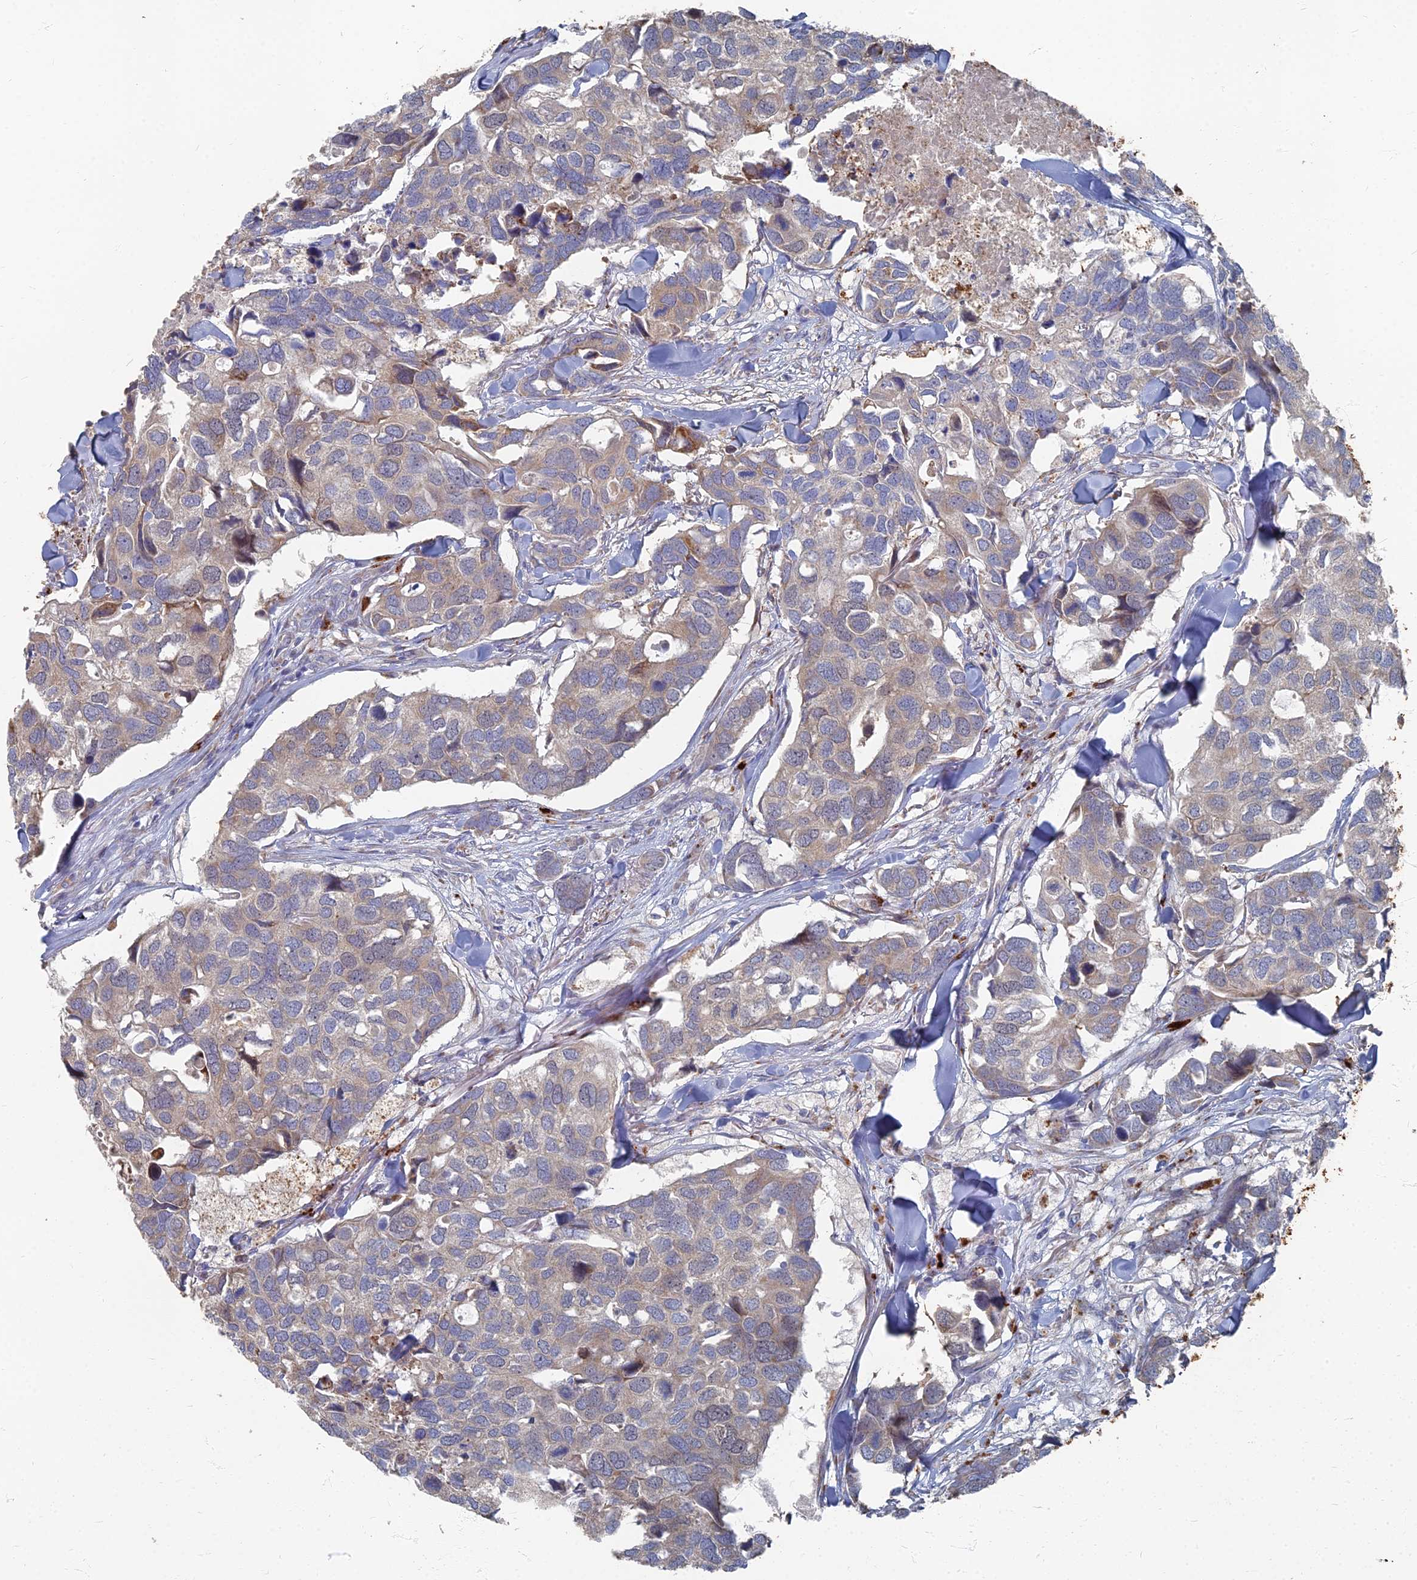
{"staining": {"intensity": "weak", "quantity": "25%-75%", "location": "cytoplasmic/membranous"}, "tissue": "breast cancer", "cell_type": "Tumor cells", "image_type": "cancer", "snomed": [{"axis": "morphology", "description": "Duct carcinoma"}, {"axis": "topography", "description": "Breast"}], "caption": "Breast cancer (intraductal carcinoma) stained for a protein (brown) demonstrates weak cytoplasmic/membranous positive expression in about 25%-75% of tumor cells.", "gene": "TMEM128", "patient": {"sex": "female", "age": 83}}